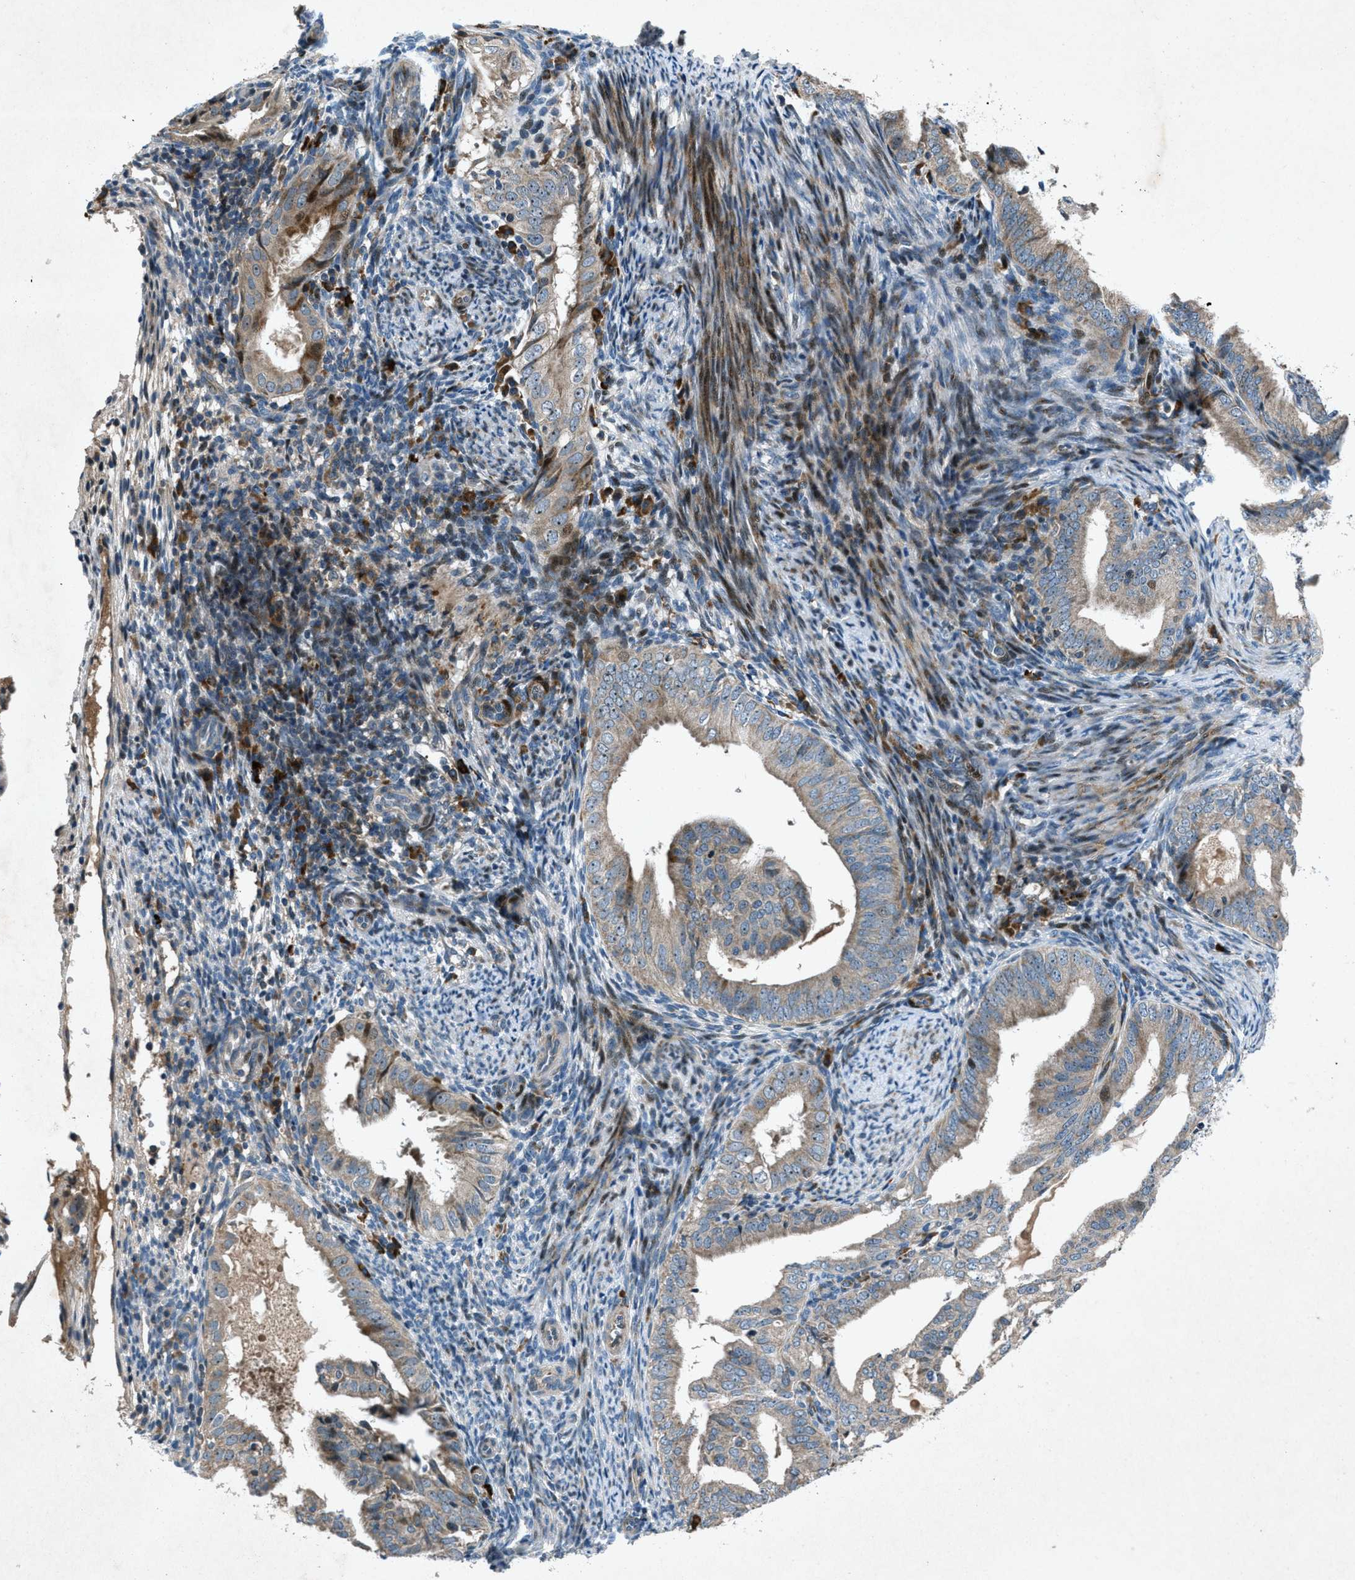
{"staining": {"intensity": "weak", "quantity": "25%-75%", "location": "cytoplasmic/membranous"}, "tissue": "endometrial cancer", "cell_type": "Tumor cells", "image_type": "cancer", "snomed": [{"axis": "morphology", "description": "Adenocarcinoma, NOS"}, {"axis": "topography", "description": "Endometrium"}], "caption": "Protein staining exhibits weak cytoplasmic/membranous expression in approximately 25%-75% of tumor cells in endometrial cancer.", "gene": "CLEC2D", "patient": {"sex": "female", "age": 58}}